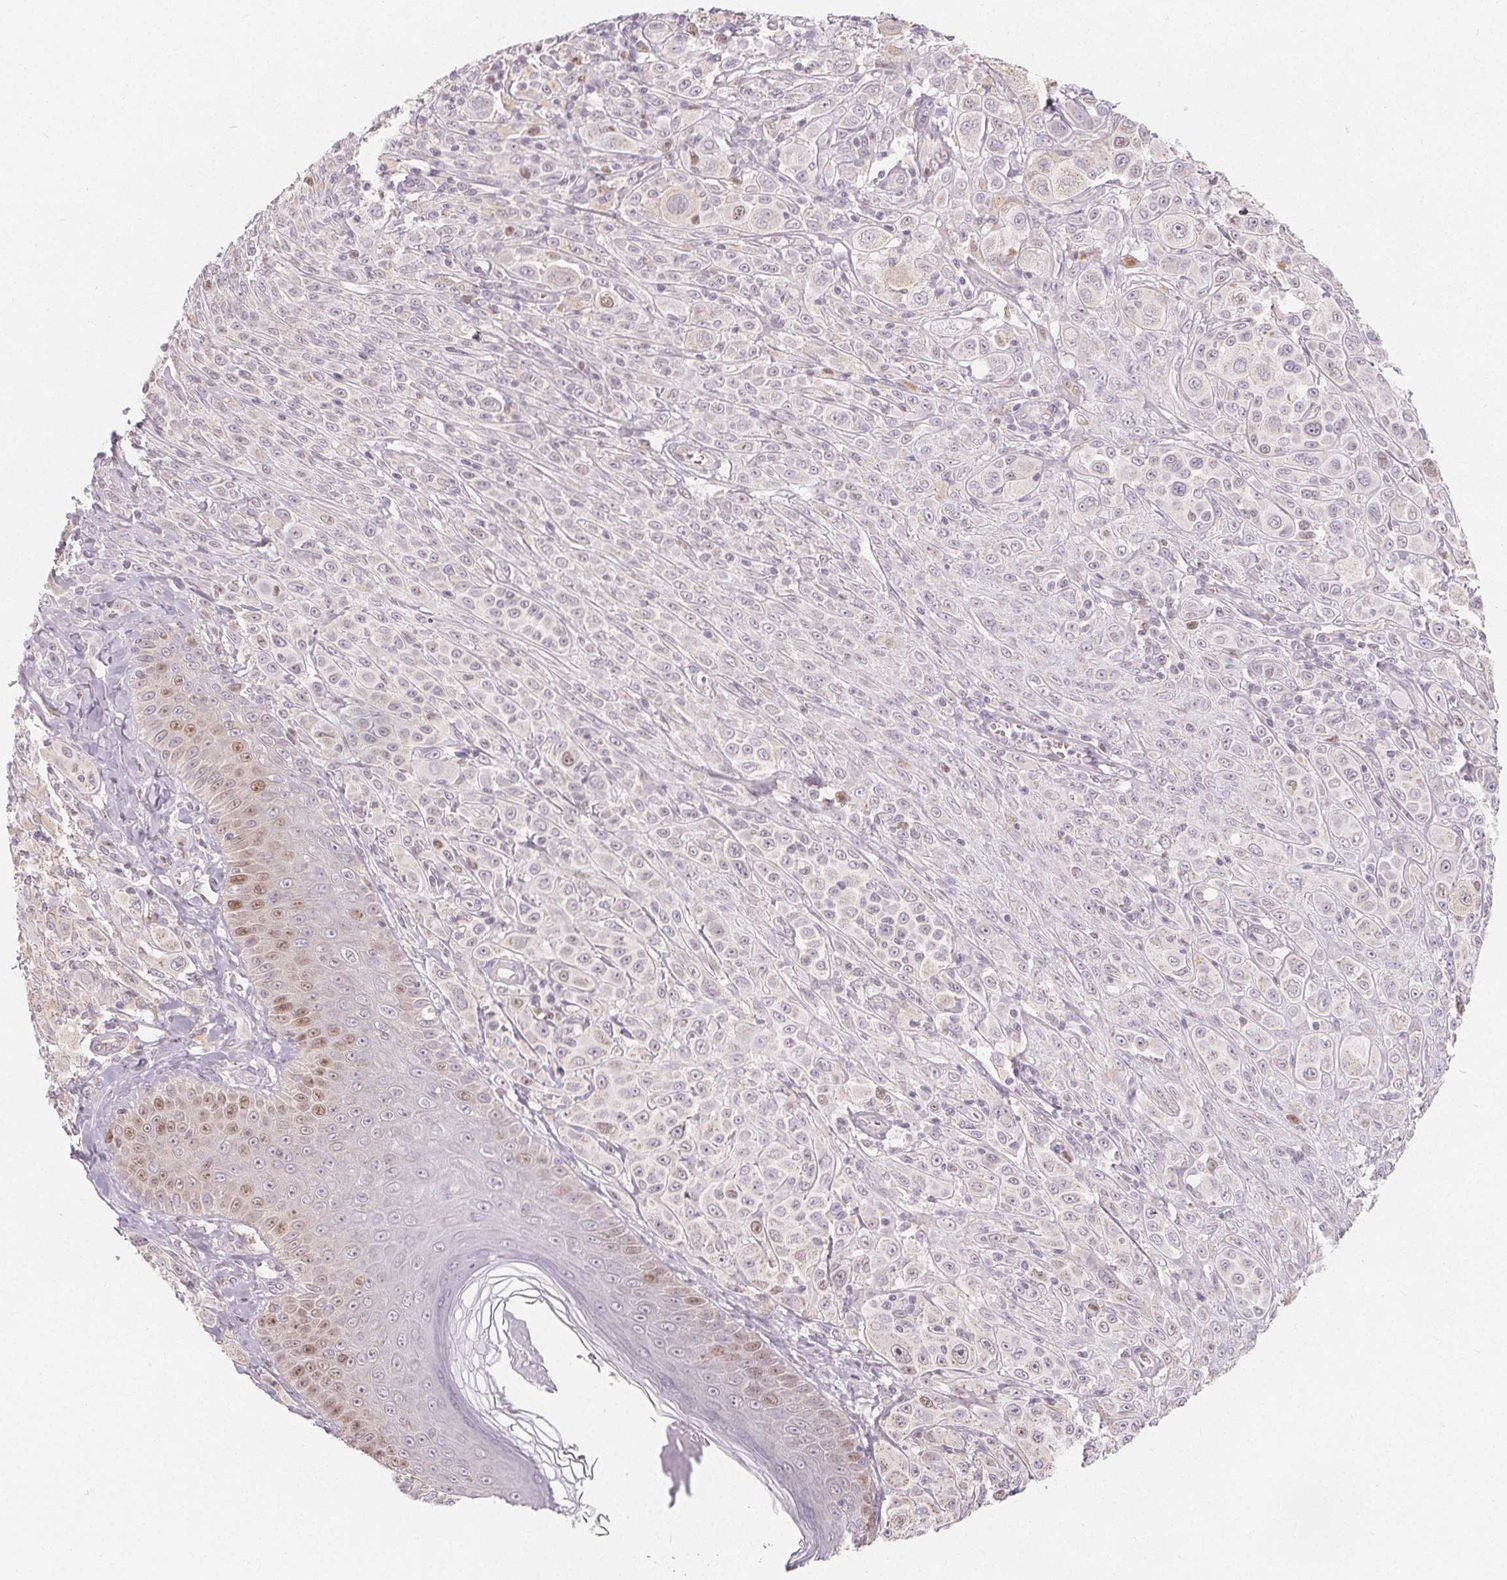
{"staining": {"intensity": "negative", "quantity": "none", "location": "none"}, "tissue": "melanoma", "cell_type": "Tumor cells", "image_type": "cancer", "snomed": [{"axis": "morphology", "description": "Malignant melanoma, NOS"}, {"axis": "topography", "description": "Skin"}], "caption": "Protein analysis of malignant melanoma demonstrates no significant positivity in tumor cells.", "gene": "TIPIN", "patient": {"sex": "male", "age": 67}}